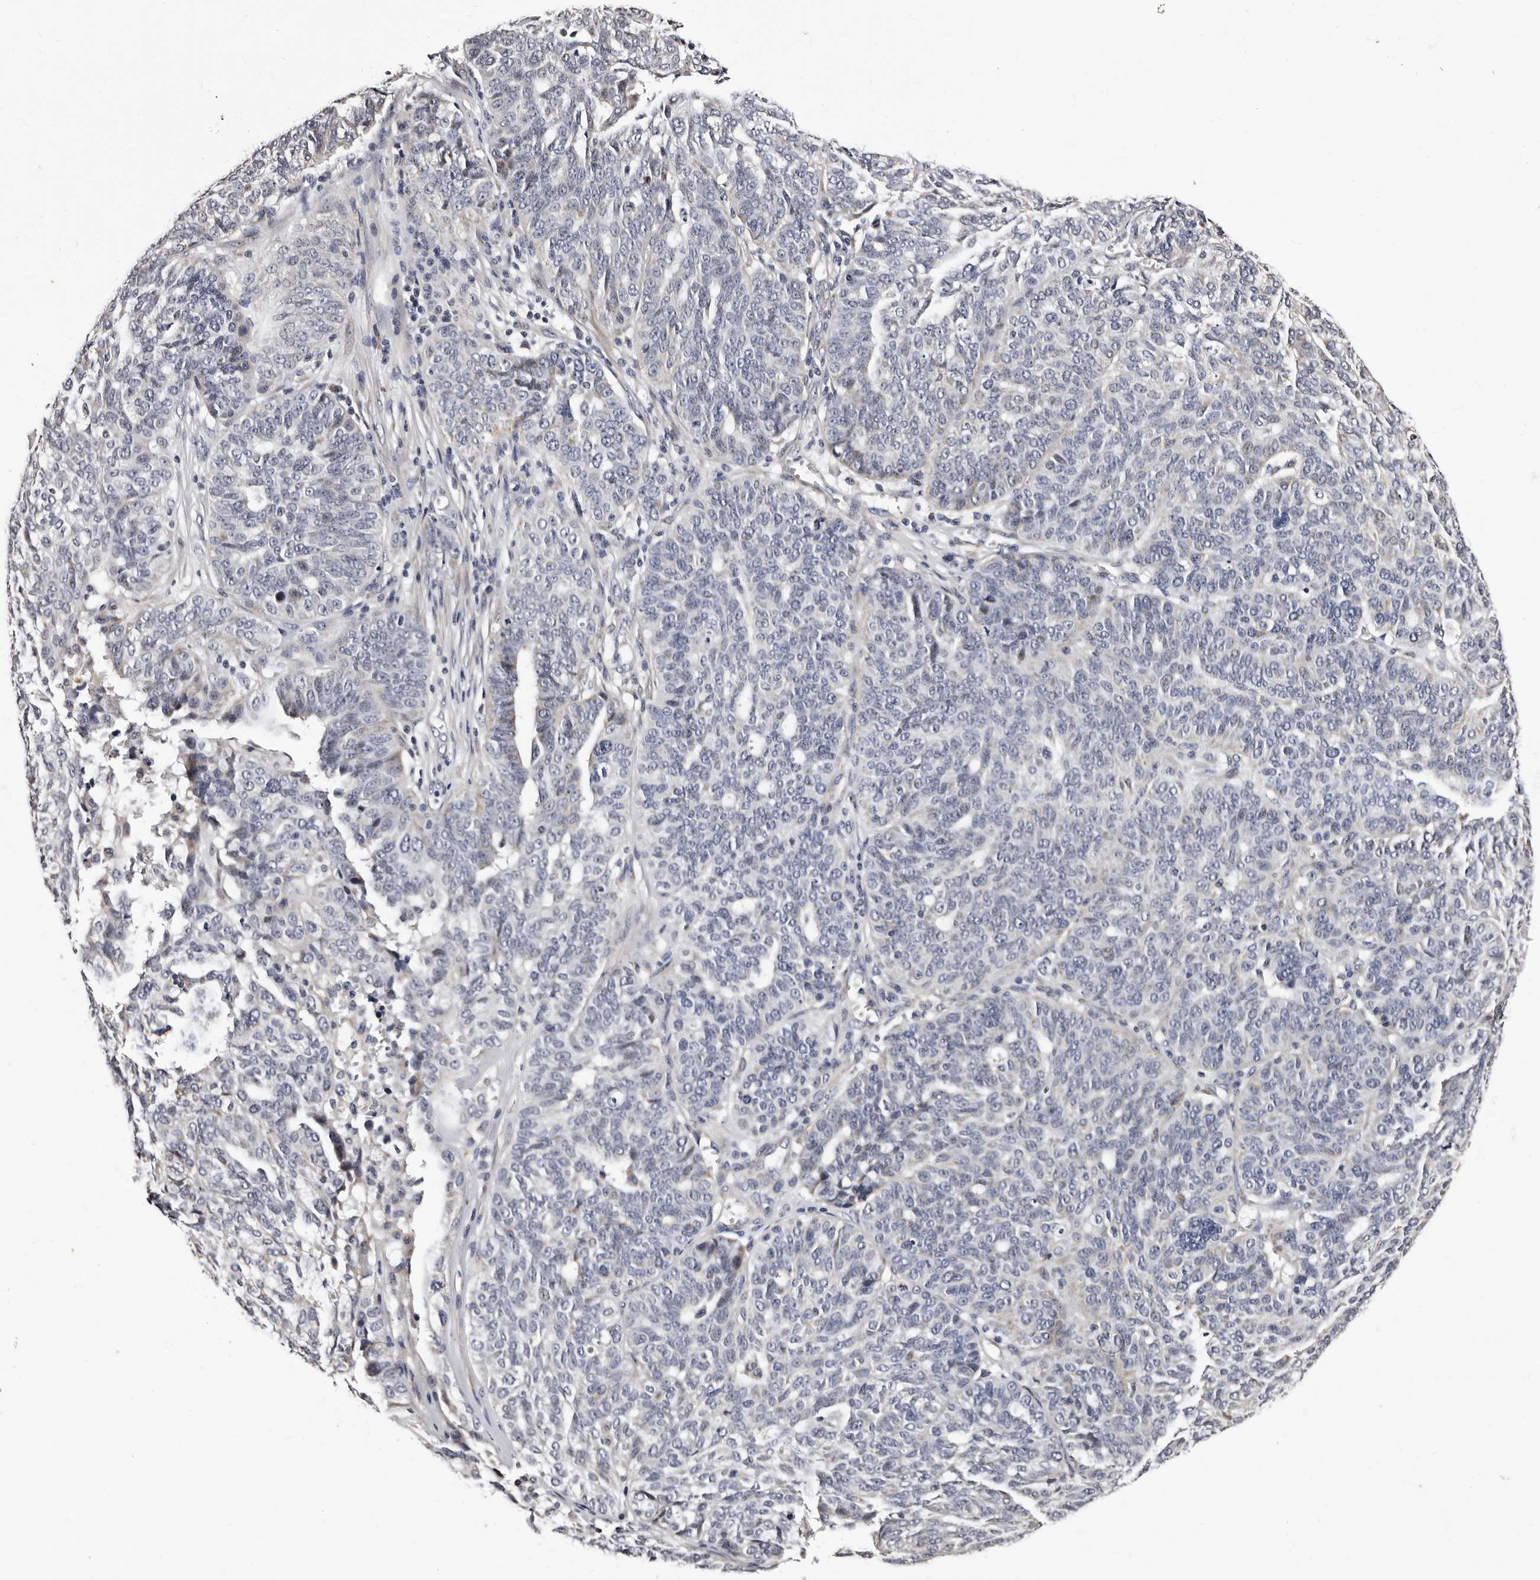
{"staining": {"intensity": "negative", "quantity": "none", "location": "none"}, "tissue": "ovarian cancer", "cell_type": "Tumor cells", "image_type": "cancer", "snomed": [{"axis": "morphology", "description": "Cystadenocarcinoma, serous, NOS"}, {"axis": "topography", "description": "Ovary"}], "caption": "Protein analysis of ovarian cancer (serous cystadenocarcinoma) displays no significant expression in tumor cells.", "gene": "TAF4B", "patient": {"sex": "female", "age": 59}}